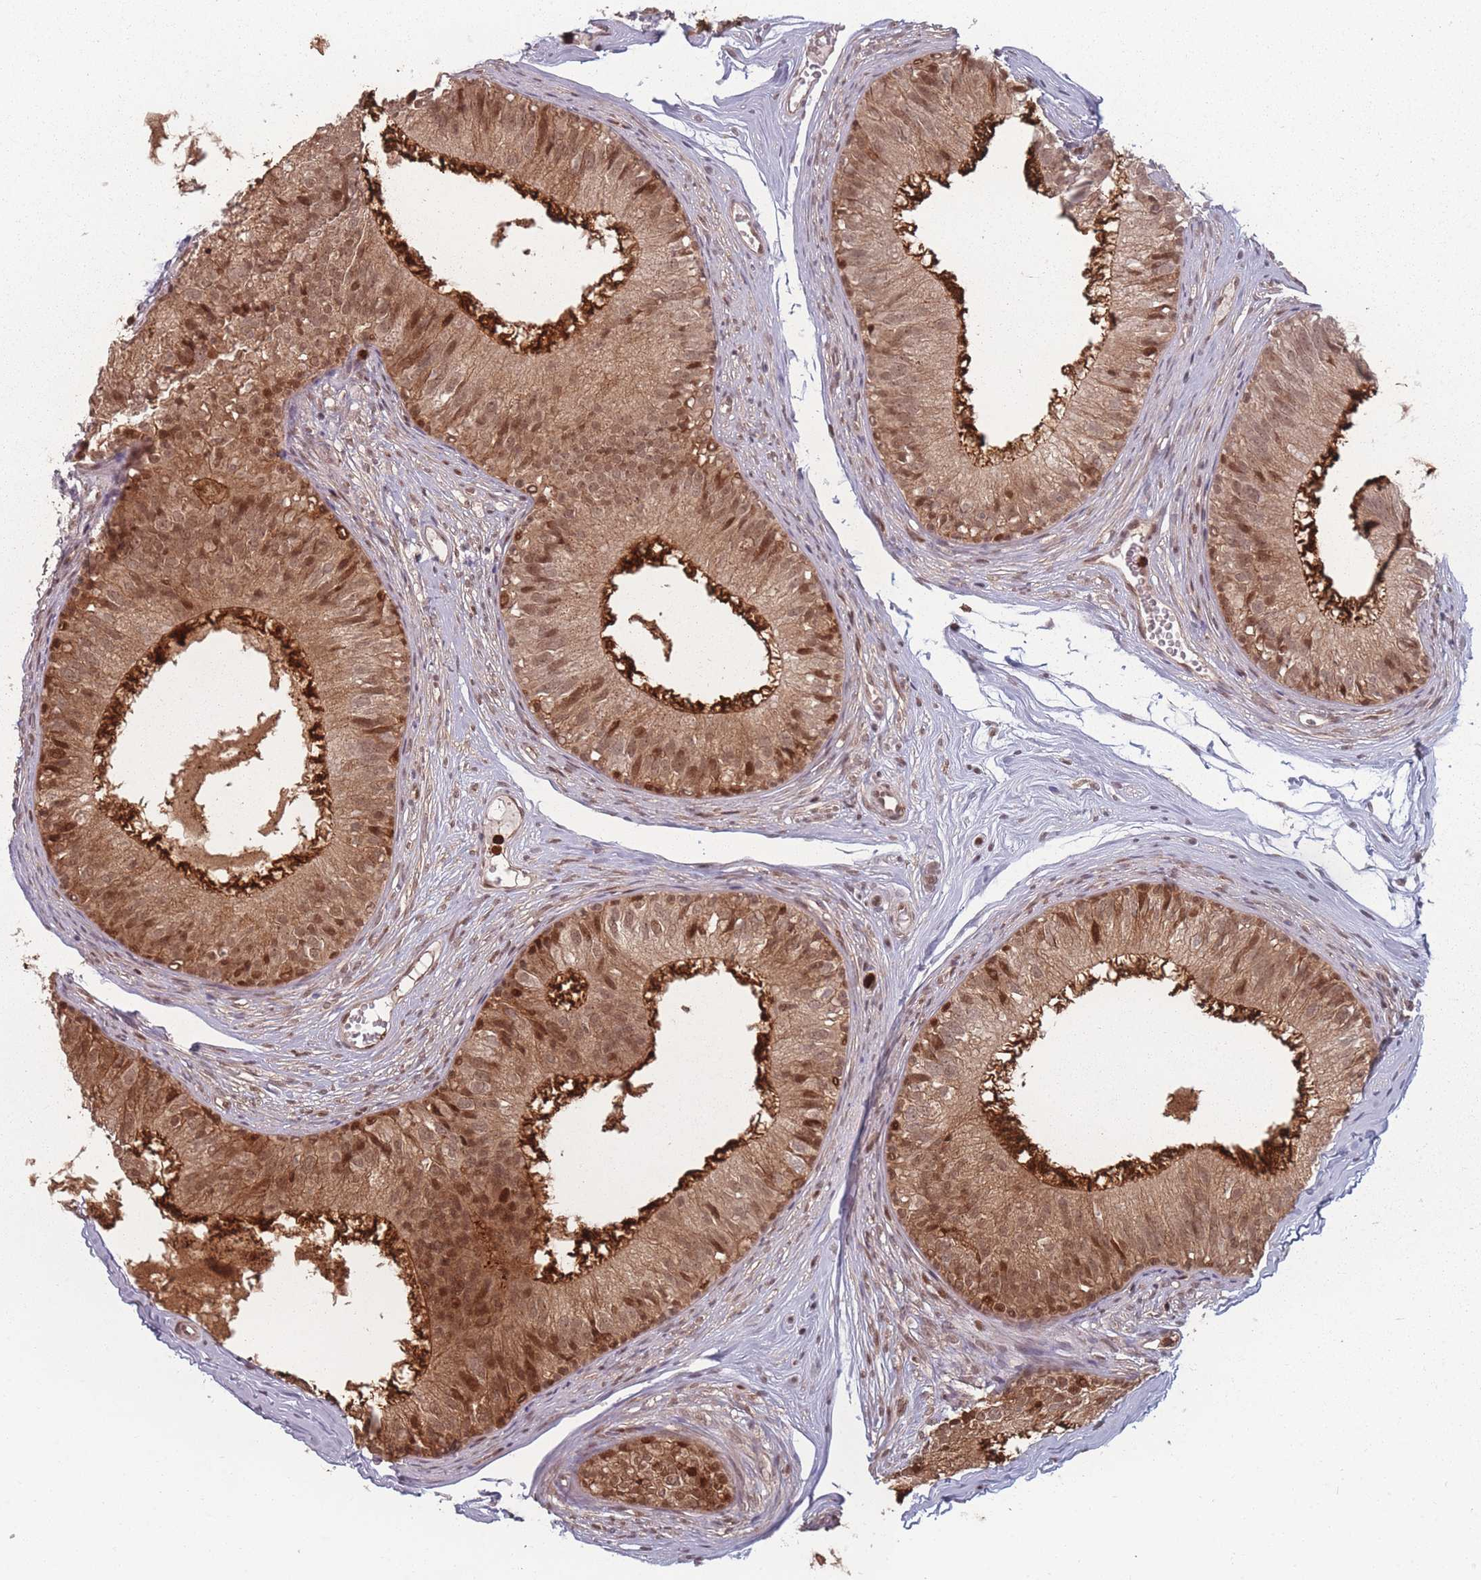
{"staining": {"intensity": "moderate", "quantity": ">75%", "location": "cytoplasmic/membranous,nuclear"}, "tissue": "epididymis", "cell_type": "Glandular cells", "image_type": "normal", "snomed": [{"axis": "morphology", "description": "Normal tissue, NOS"}, {"axis": "morphology", "description": "Seminoma in situ"}, {"axis": "topography", "description": "Testis"}, {"axis": "topography", "description": "Epididymis"}], "caption": "The image exhibits staining of normal epididymis, revealing moderate cytoplasmic/membranous,nuclear protein expression (brown color) within glandular cells.", "gene": "WDR55", "patient": {"sex": "male", "age": 28}}